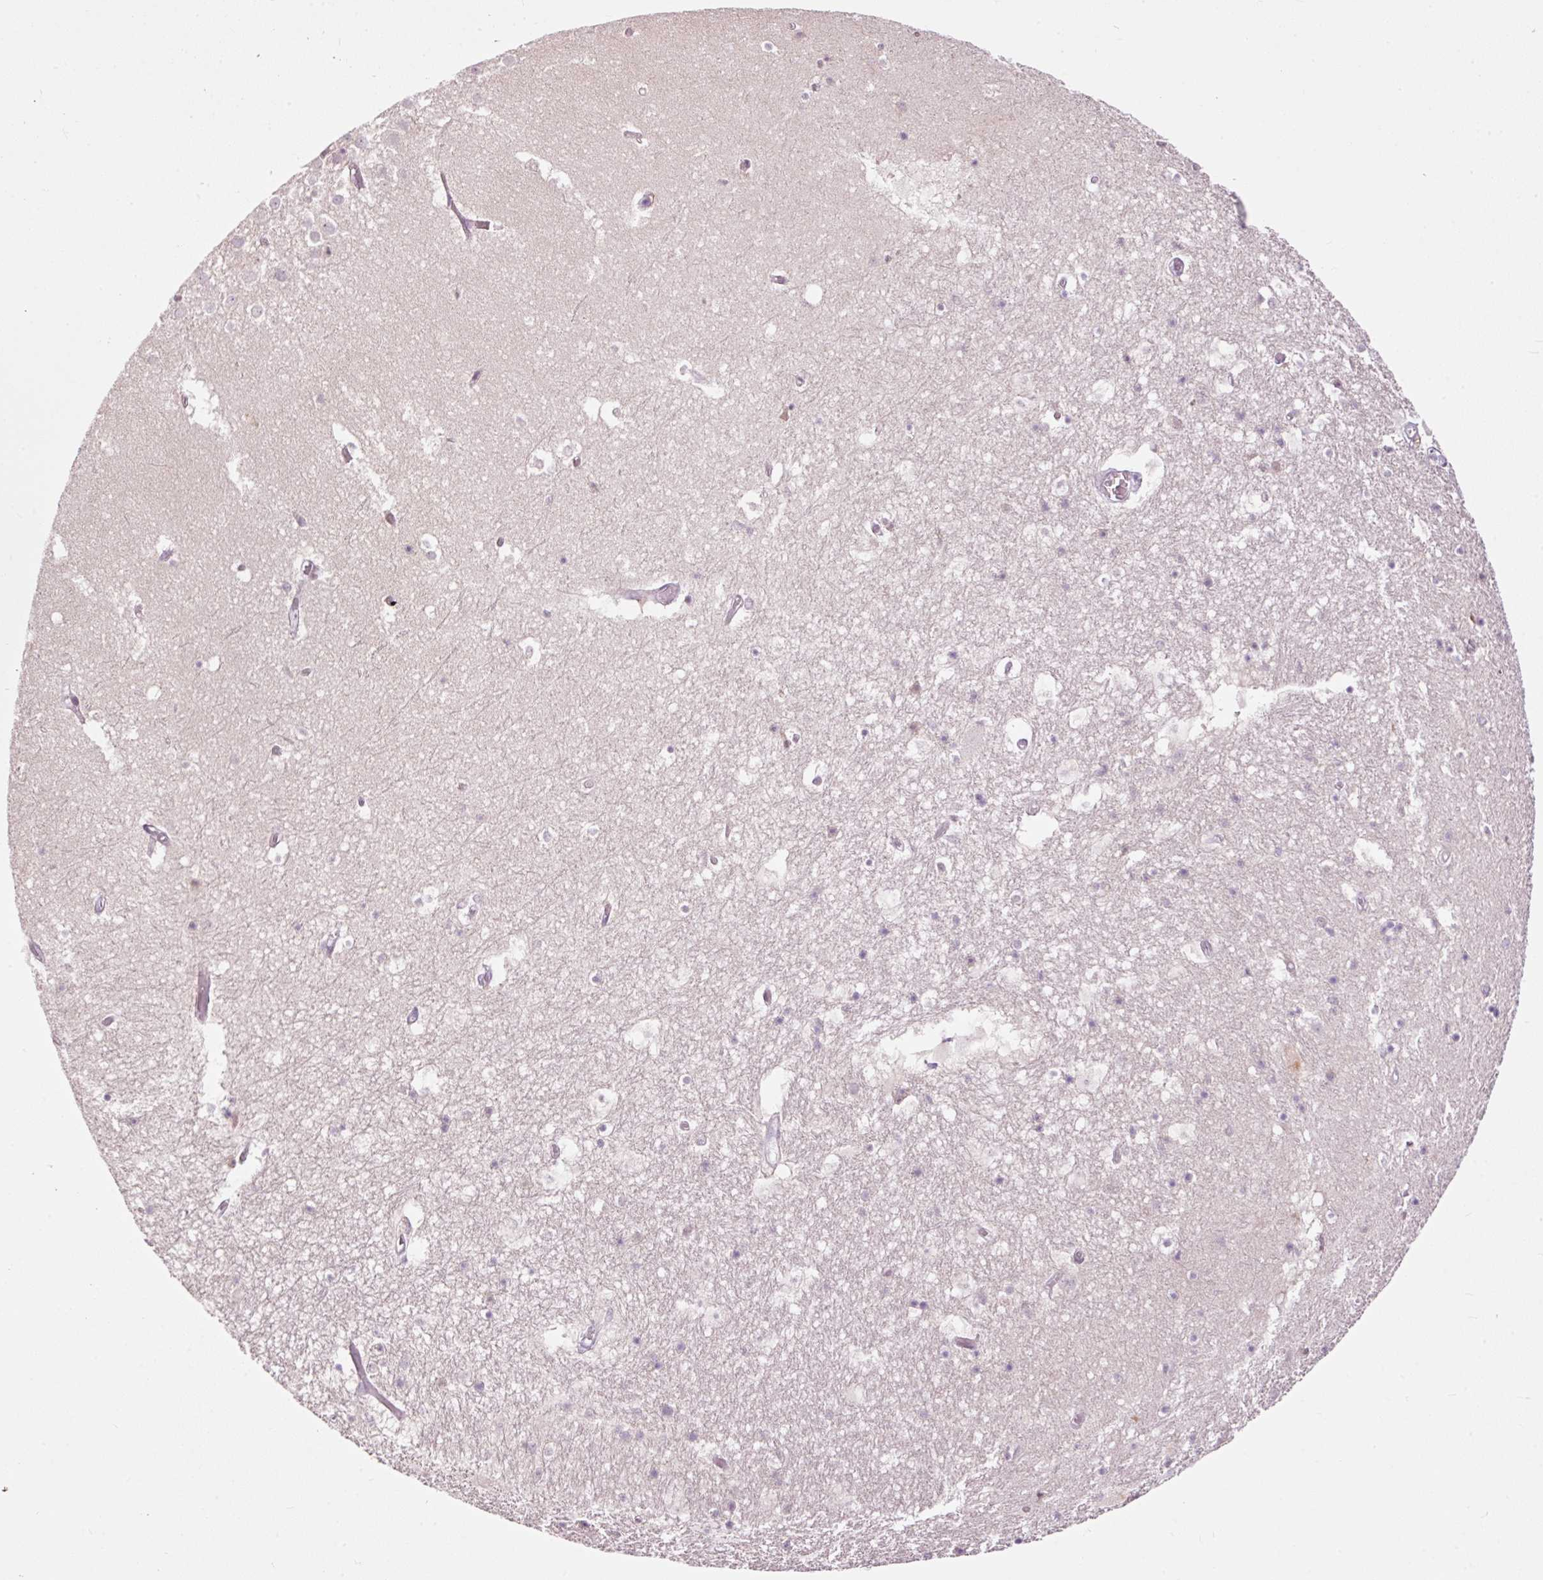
{"staining": {"intensity": "negative", "quantity": "none", "location": "none"}, "tissue": "hippocampus", "cell_type": "Glial cells", "image_type": "normal", "snomed": [{"axis": "morphology", "description": "Normal tissue, NOS"}, {"axis": "topography", "description": "Hippocampus"}], "caption": "DAB immunohistochemical staining of normal human hippocampus exhibits no significant expression in glial cells.", "gene": "FCRL4", "patient": {"sex": "female", "age": 52}}